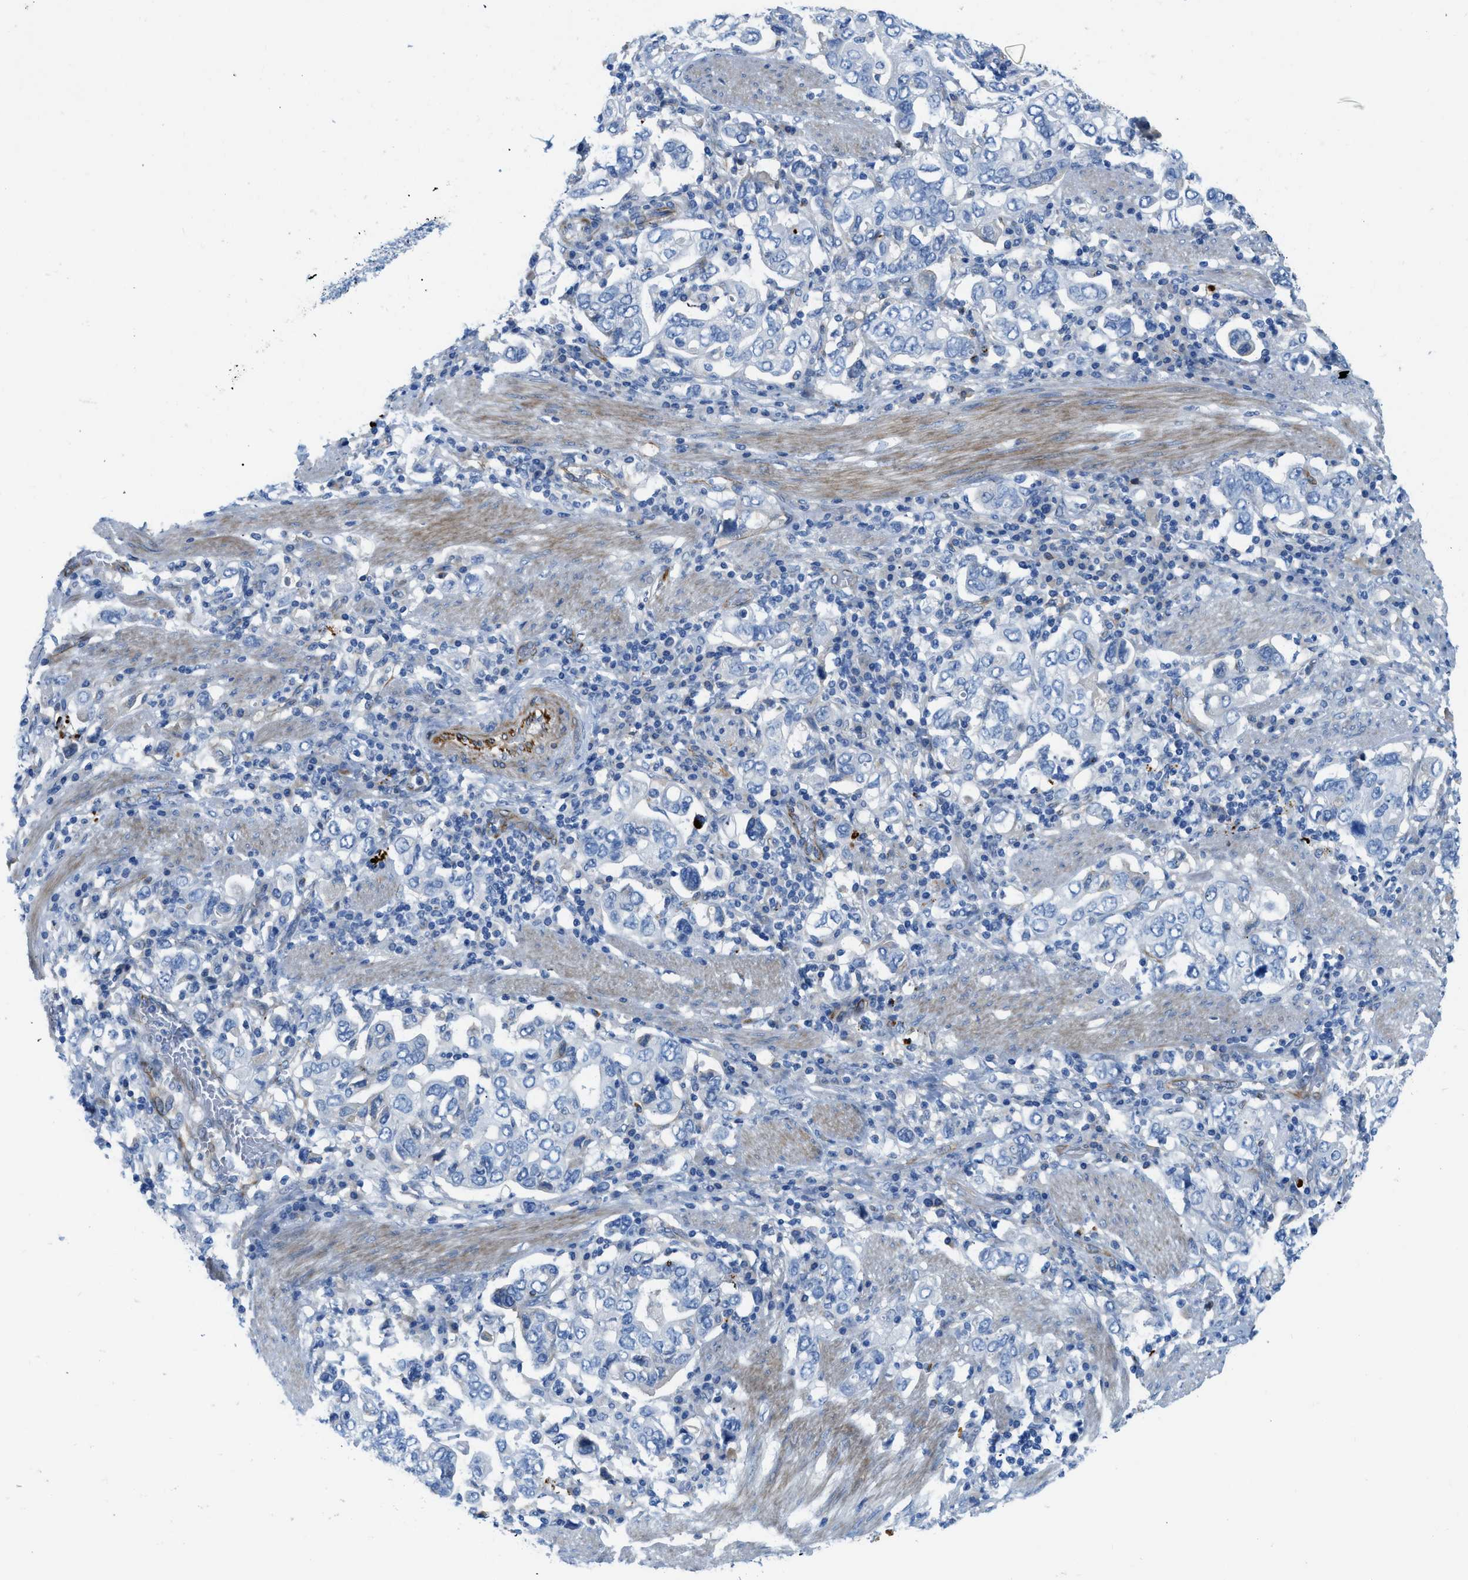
{"staining": {"intensity": "negative", "quantity": "none", "location": "none"}, "tissue": "stomach cancer", "cell_type": "Tumor cells", "image_type": "cancer", "snomed": [{"axis": "morphology", "description": "Adenocarcinoma, NOS"}, {"axis": "topography", "description": "Stomach, upper"}], "caption": "This is a image of immunohistochemistry staining of stomach cancer (adenocarcinoma), which shows no expression in tumor cells.", "gene": "XCR1", "patient": {"sex": "male", "age": 62}}